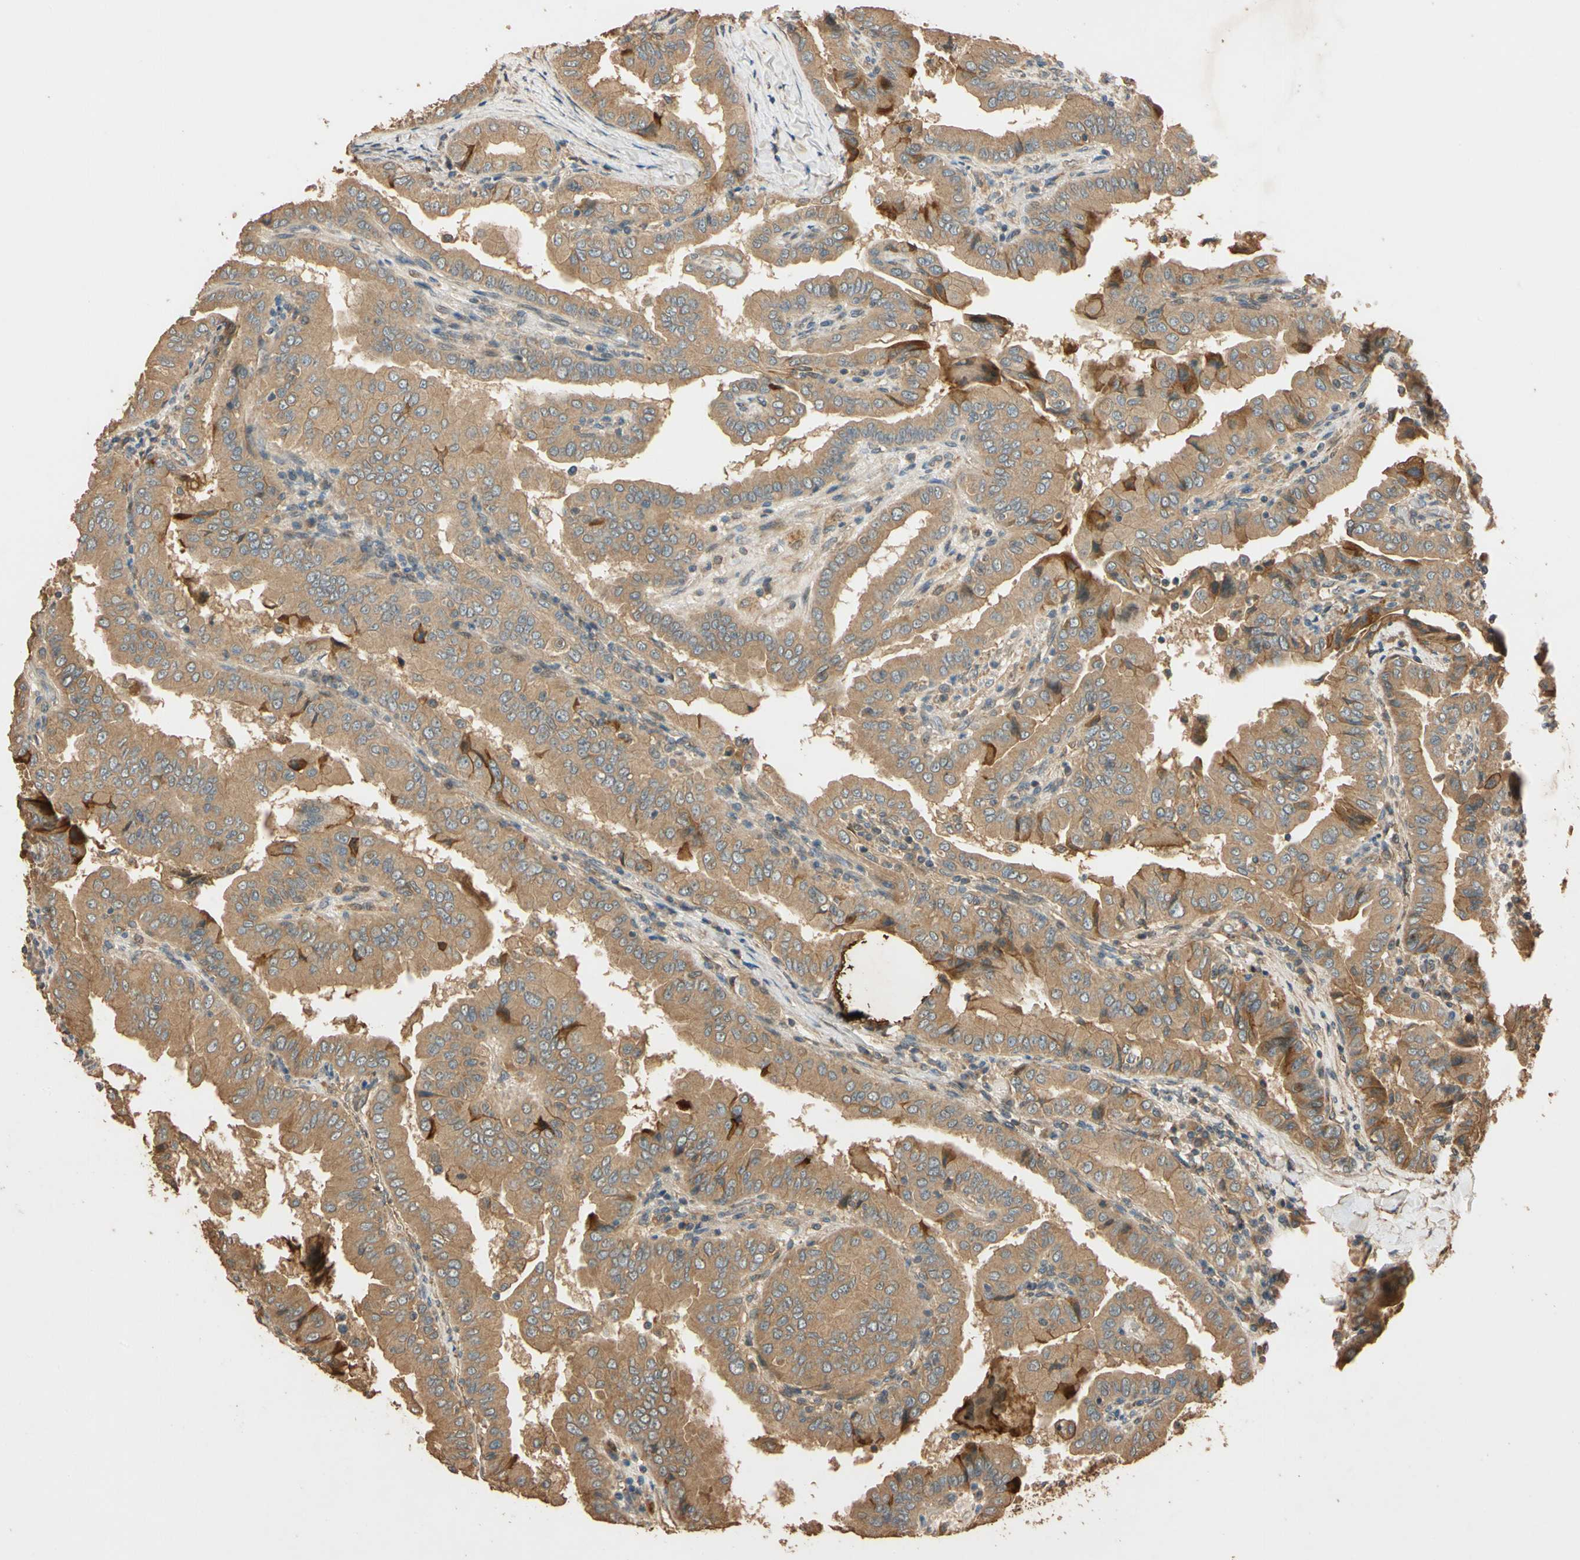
{"staining": {"intensity": "moderate", "quantity": ">75%", "location": "cytoplasmic/membranous"}, "tissue": "thyroid cancer", "cell_type": "Tumor cells", "image_type": "cancer", "snomed": [{"axis": "morphology", "description": "Papillary adenocarcinoma, NOS"}, {"axis": "topography", "description": "Thyroid gland"}], "caption": "Immunohistochemistry (DAB) staining of human thyroid cancer exhibits moderate cytoplasmic/membranous protein positivity in about >75% of tumor cells.", "gene": "MGRN1", "patient": {"sex": "male", "age": 33}}